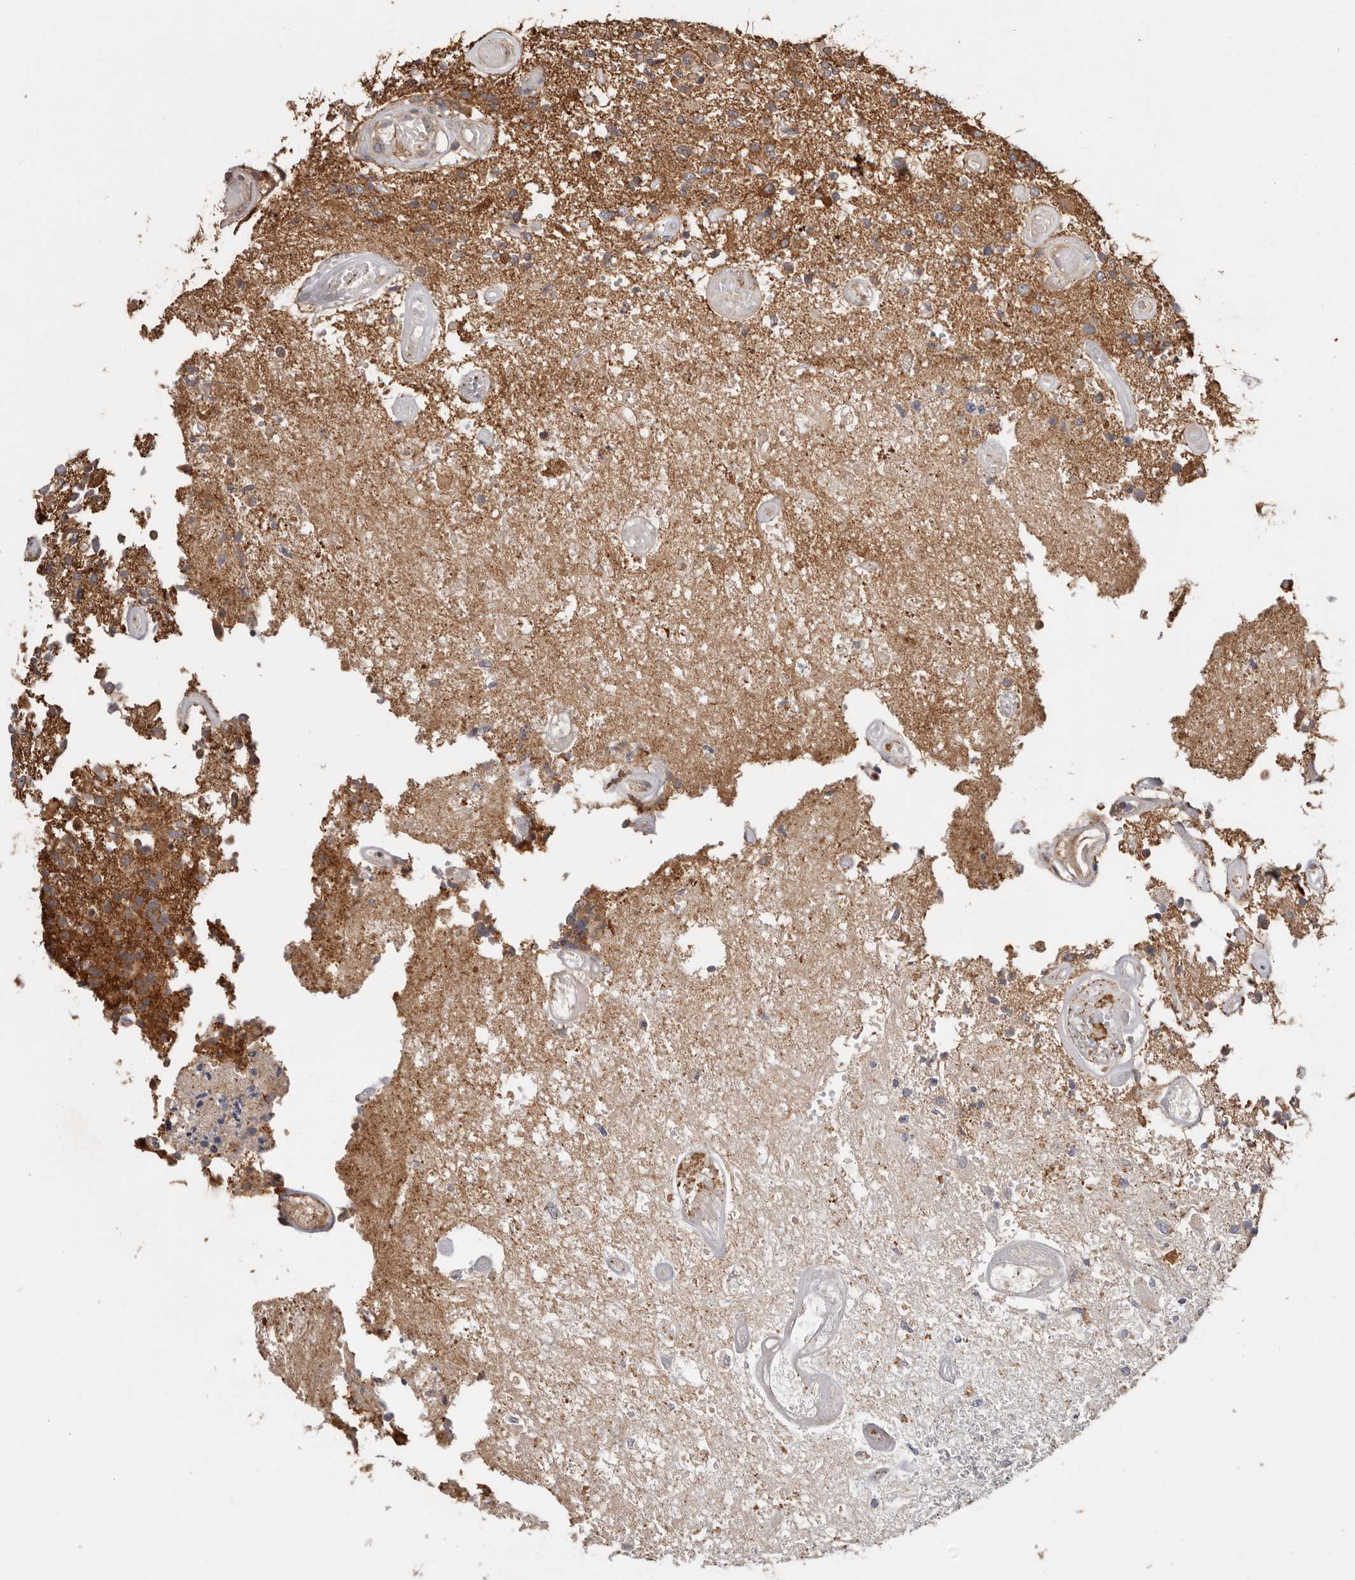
{"staining": {"intensity": "moderate", "quantity": "25%-75%", "location": "cytoplasmic/membranous"}, "tissue": "glioma", "cell_type": "Tumor cells", "image_type": "cancer", "snomed": [{"axis": "morphology", "description": "Glioma, malignant, High grade"}, {"axis": "morphology", "description": "Glioblastoma, NOS"}, {"axis": "topography", "description": "Brain"}], "caption": "Human malignant glioma (high-grade) stained with a brown dye reveals moderate cytoplasmic/membranous positive positivity in approximately 25%-75% of tumor cells.", "gene": "RSPO2", "patient": {"sex": "male", "age": 60}}